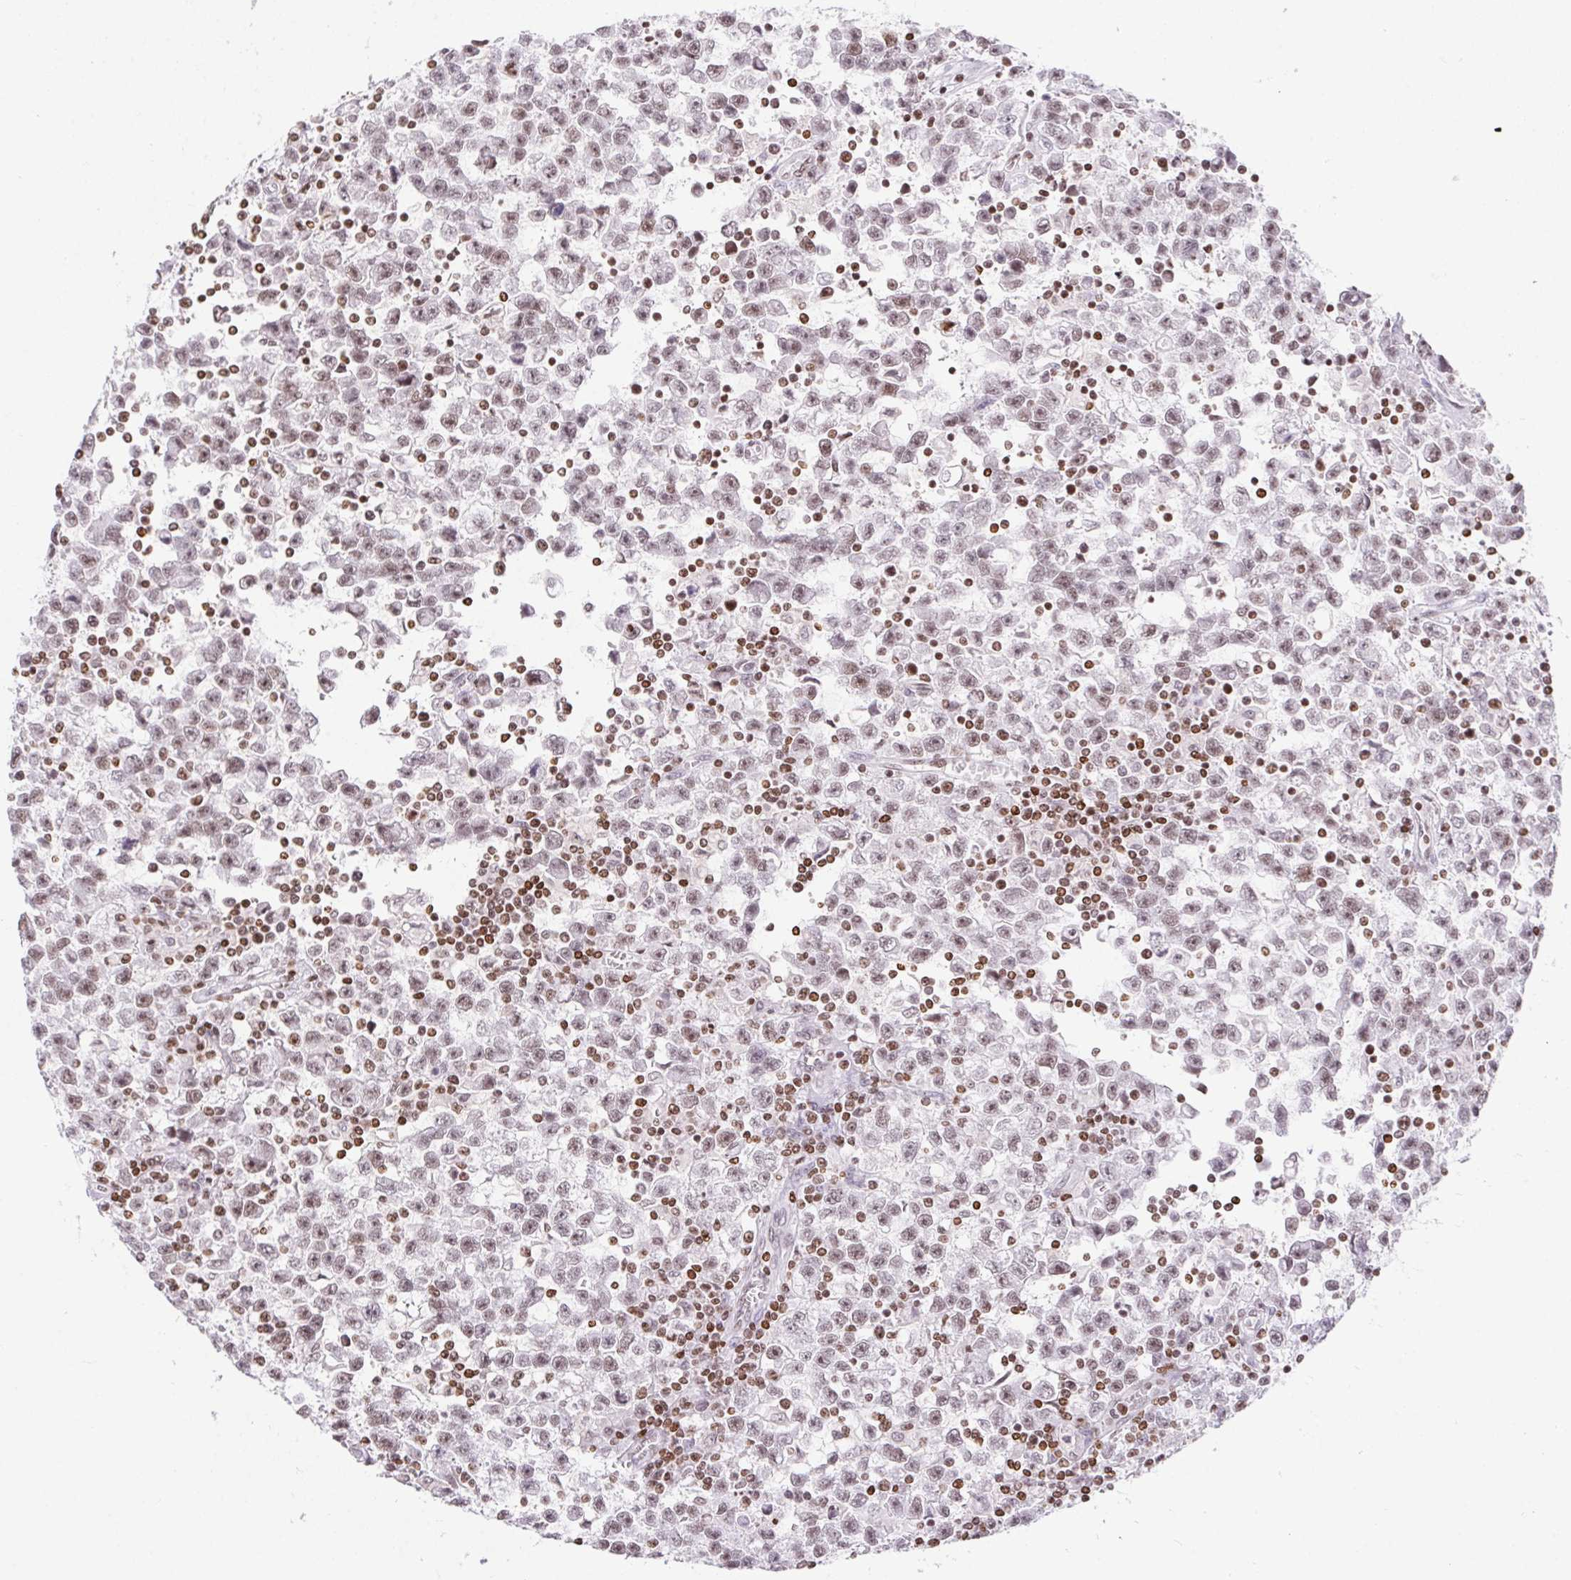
{"staining": {"intensity": "weak", "quantity": "25%-75%", "location": "nuclear"}, "tissue": "testis cancer", "cell_type": "Tumor cells", "image_type": "cancer", "snomed": [{"axis": "morphology", "description": "Seminoma, NOS"}, {"axis": "topography", "description": "Testis"}], "caption": "Weak nuclear positivity is present in approximately 25%-75% of tumor cells in testis cancer.", "gene": "POLD3", "patient": {"sex": "male", "age": 31}}